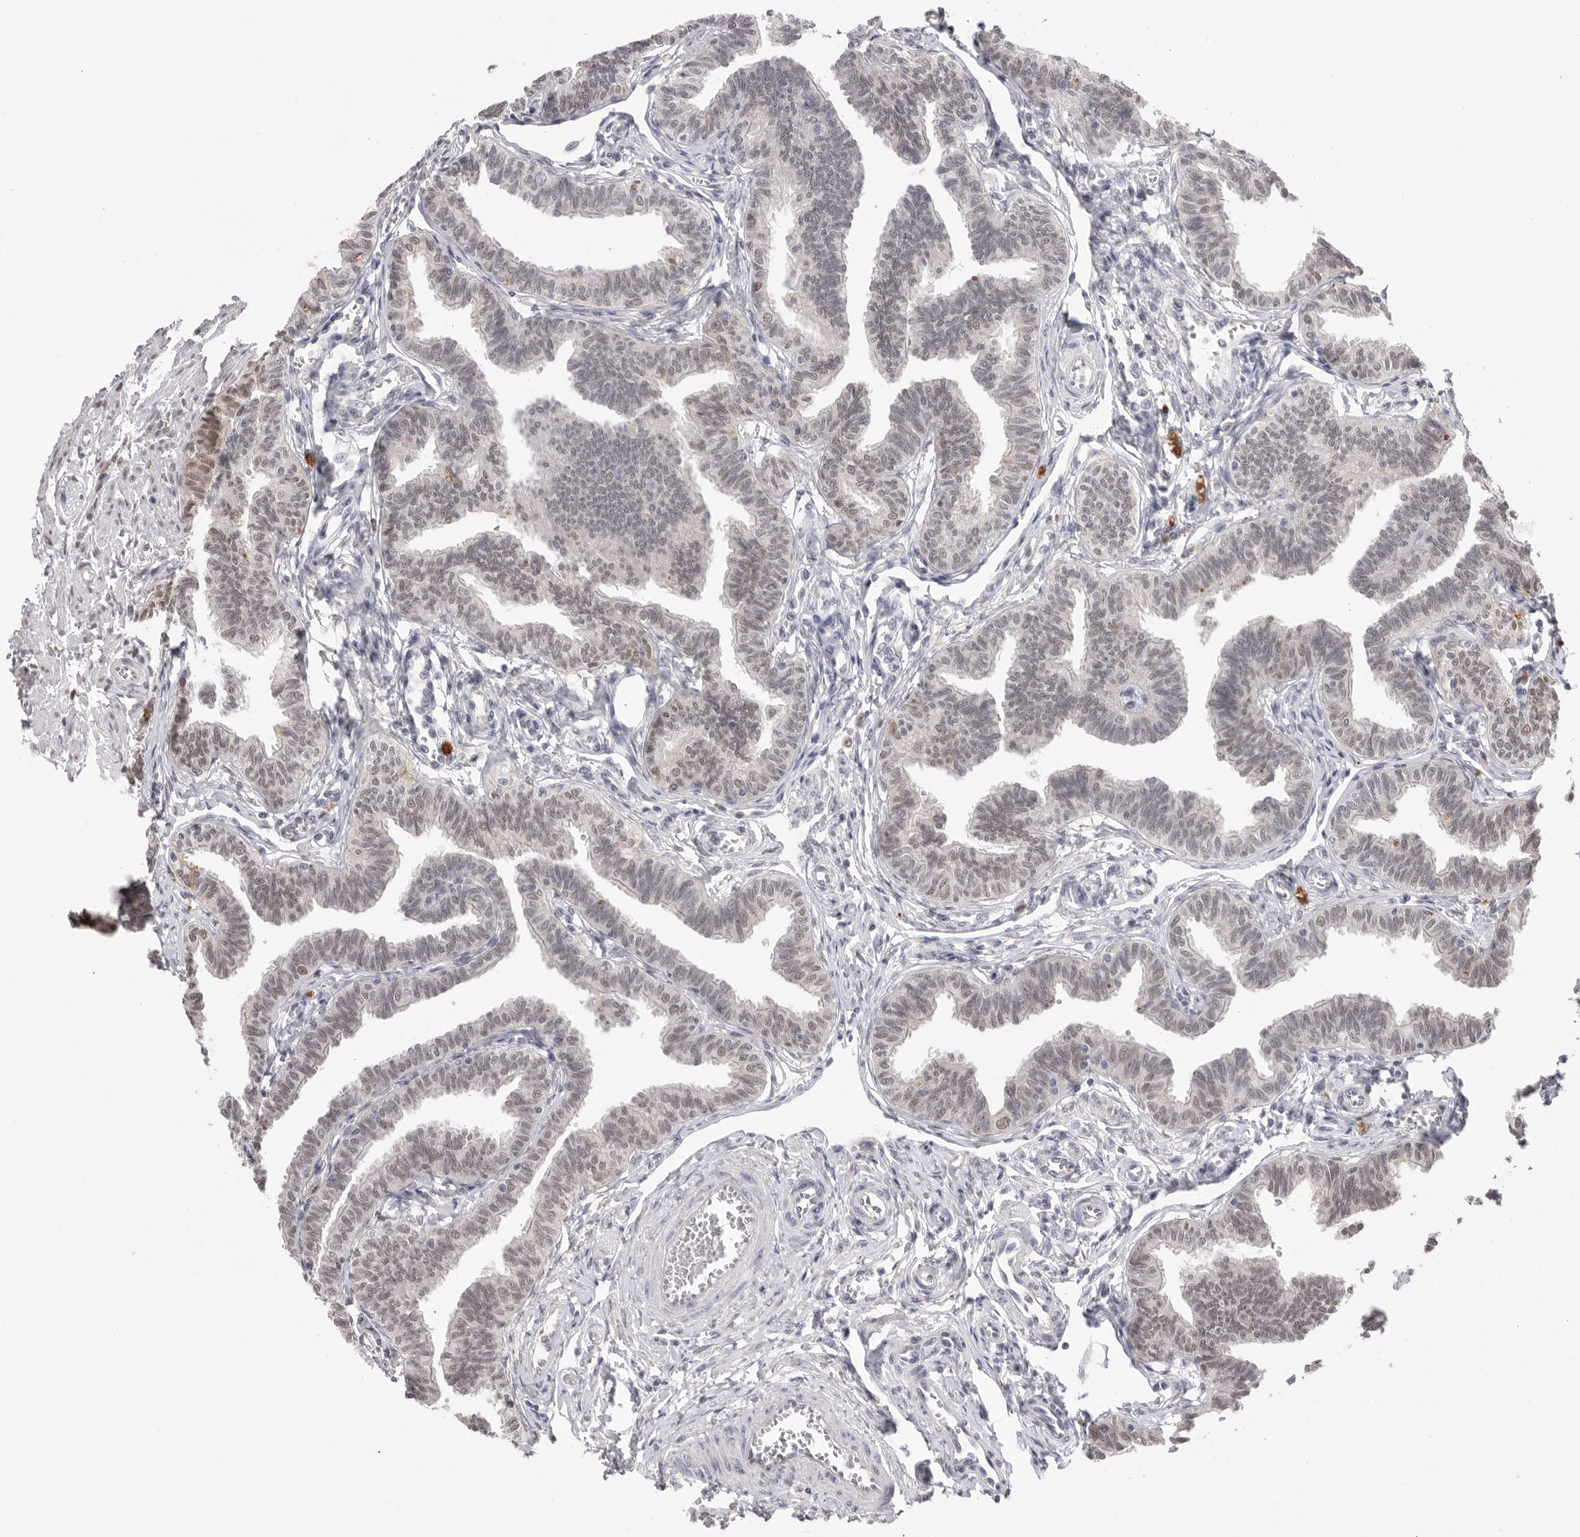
{"staining": {"intensity": "moderate", "quantity": "25%-75%", "location": "nuclear"}, "tissue": "fallopian tube", "cell_type": "Glandular cells", "image_type": "normal", "snomed": [{"axis": "morphology", "description": "Normal tissue, NOS"}, {"axis": "topography", "description": "Fallopian tube"}, {"axis": "topography", "description": "Ovary"}], "caption": "Protein expression analysis of unremarkable fallopian tube shows moderate nuclear staining in approximately 25%-75% of glandular cells.", "gene": "BCLAF3", "patient": {"sex": "female", "age": 23}}